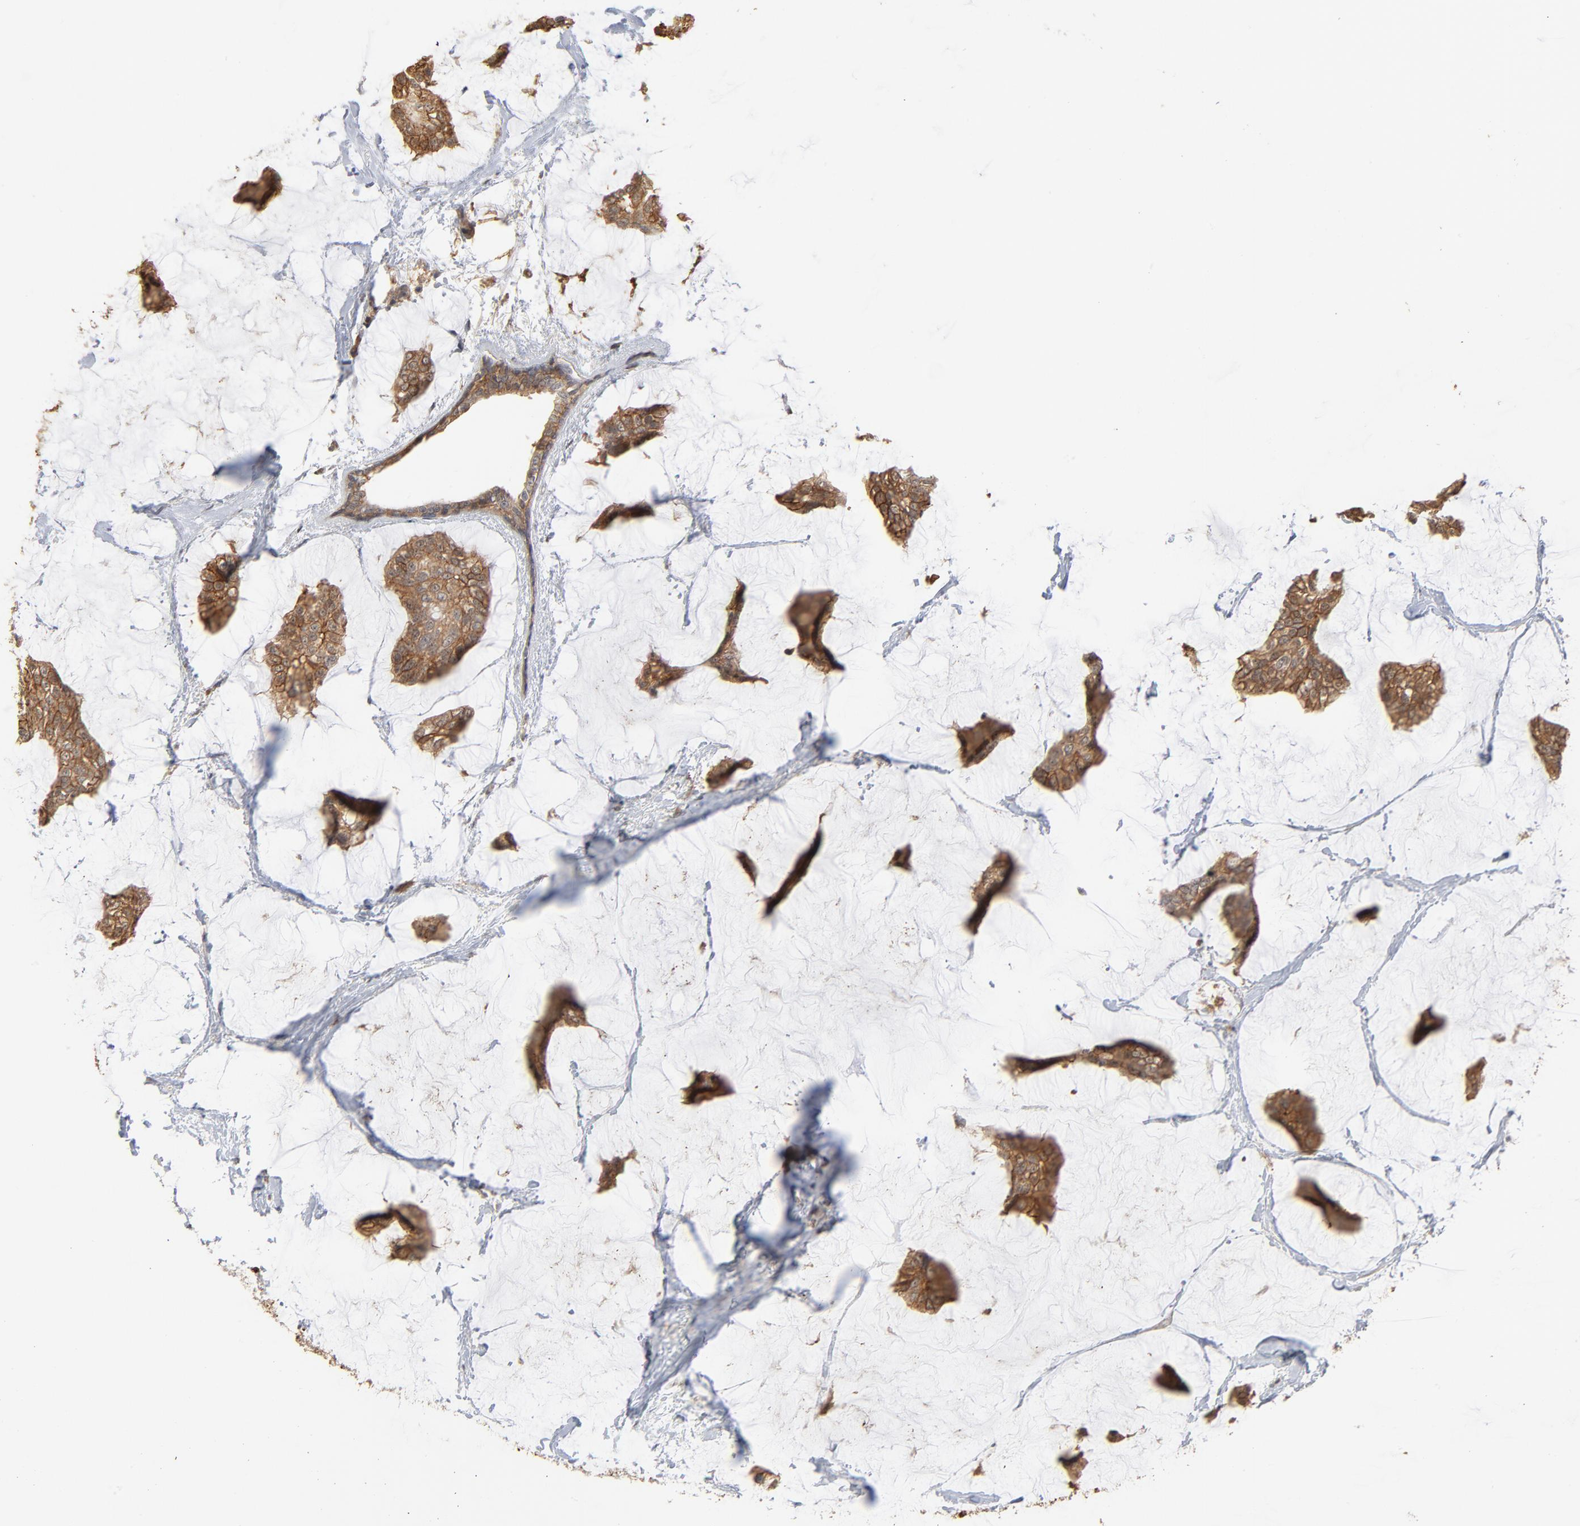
{"staining": {"intensity": "moderate", "quantity": ">75%", "location": "cytoplasmic/membranous"}, "tissue": "breast cancer", "cell_type": "Tumor cells", "image_type": "cancer", "snomed": [{"axis": "morphology", "description": "Duct carcinoma"}, {"axis": "topography", "description": "Breast"}], "caption": "A photomicrograph of human invasive ductal carcinoma (breast) stained for a protein displays moderate cytoplasmic/membranous brown staining in tumor cells.", "gene": "EPCAM", "patient": {"sex": "female", "age": 93}}